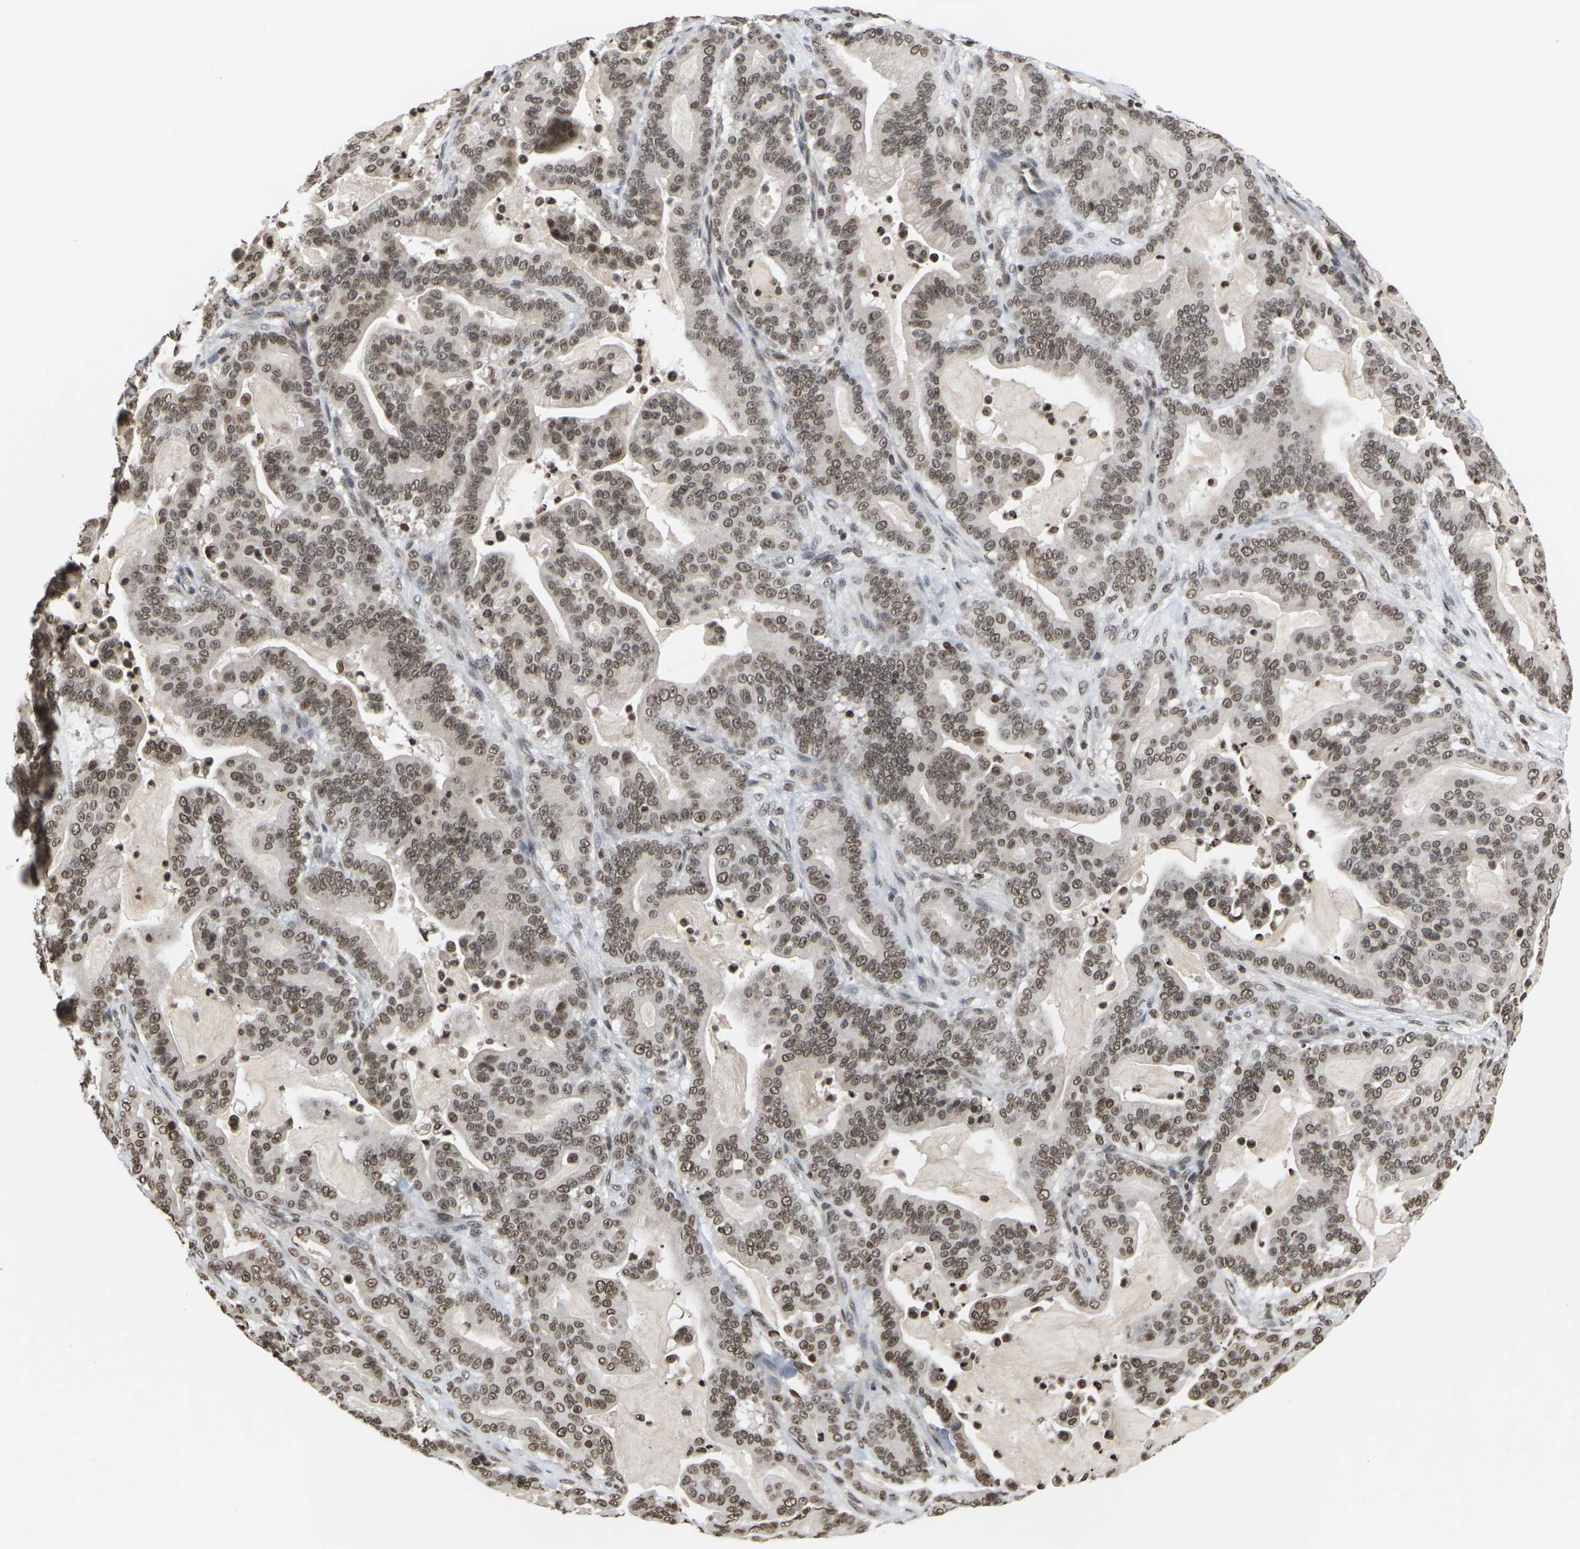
{"staining": {"intensity": "moderate", "quantity": ">75%", "location": "nuclear"}, "tissue": "pancreatic cancer", "cell_type": "Tumor cells", "image_type": "cancer", "snomed": [{"axis": "morphology", "description": "Adenocarcinoma, NOS"}, {"axis": "topography", "description": "Pancreas"}], "caption": "Immunohistochemistry (IHC) (DAB (3,3'-diaminobenzidine)) staining of pancreatic cancer (adenocarcinoma) displays moderate nuclear protein staining in about >75% of tumor cells.", "gene": "ETV5", "patient": {"sex": "male", "age": 63}}